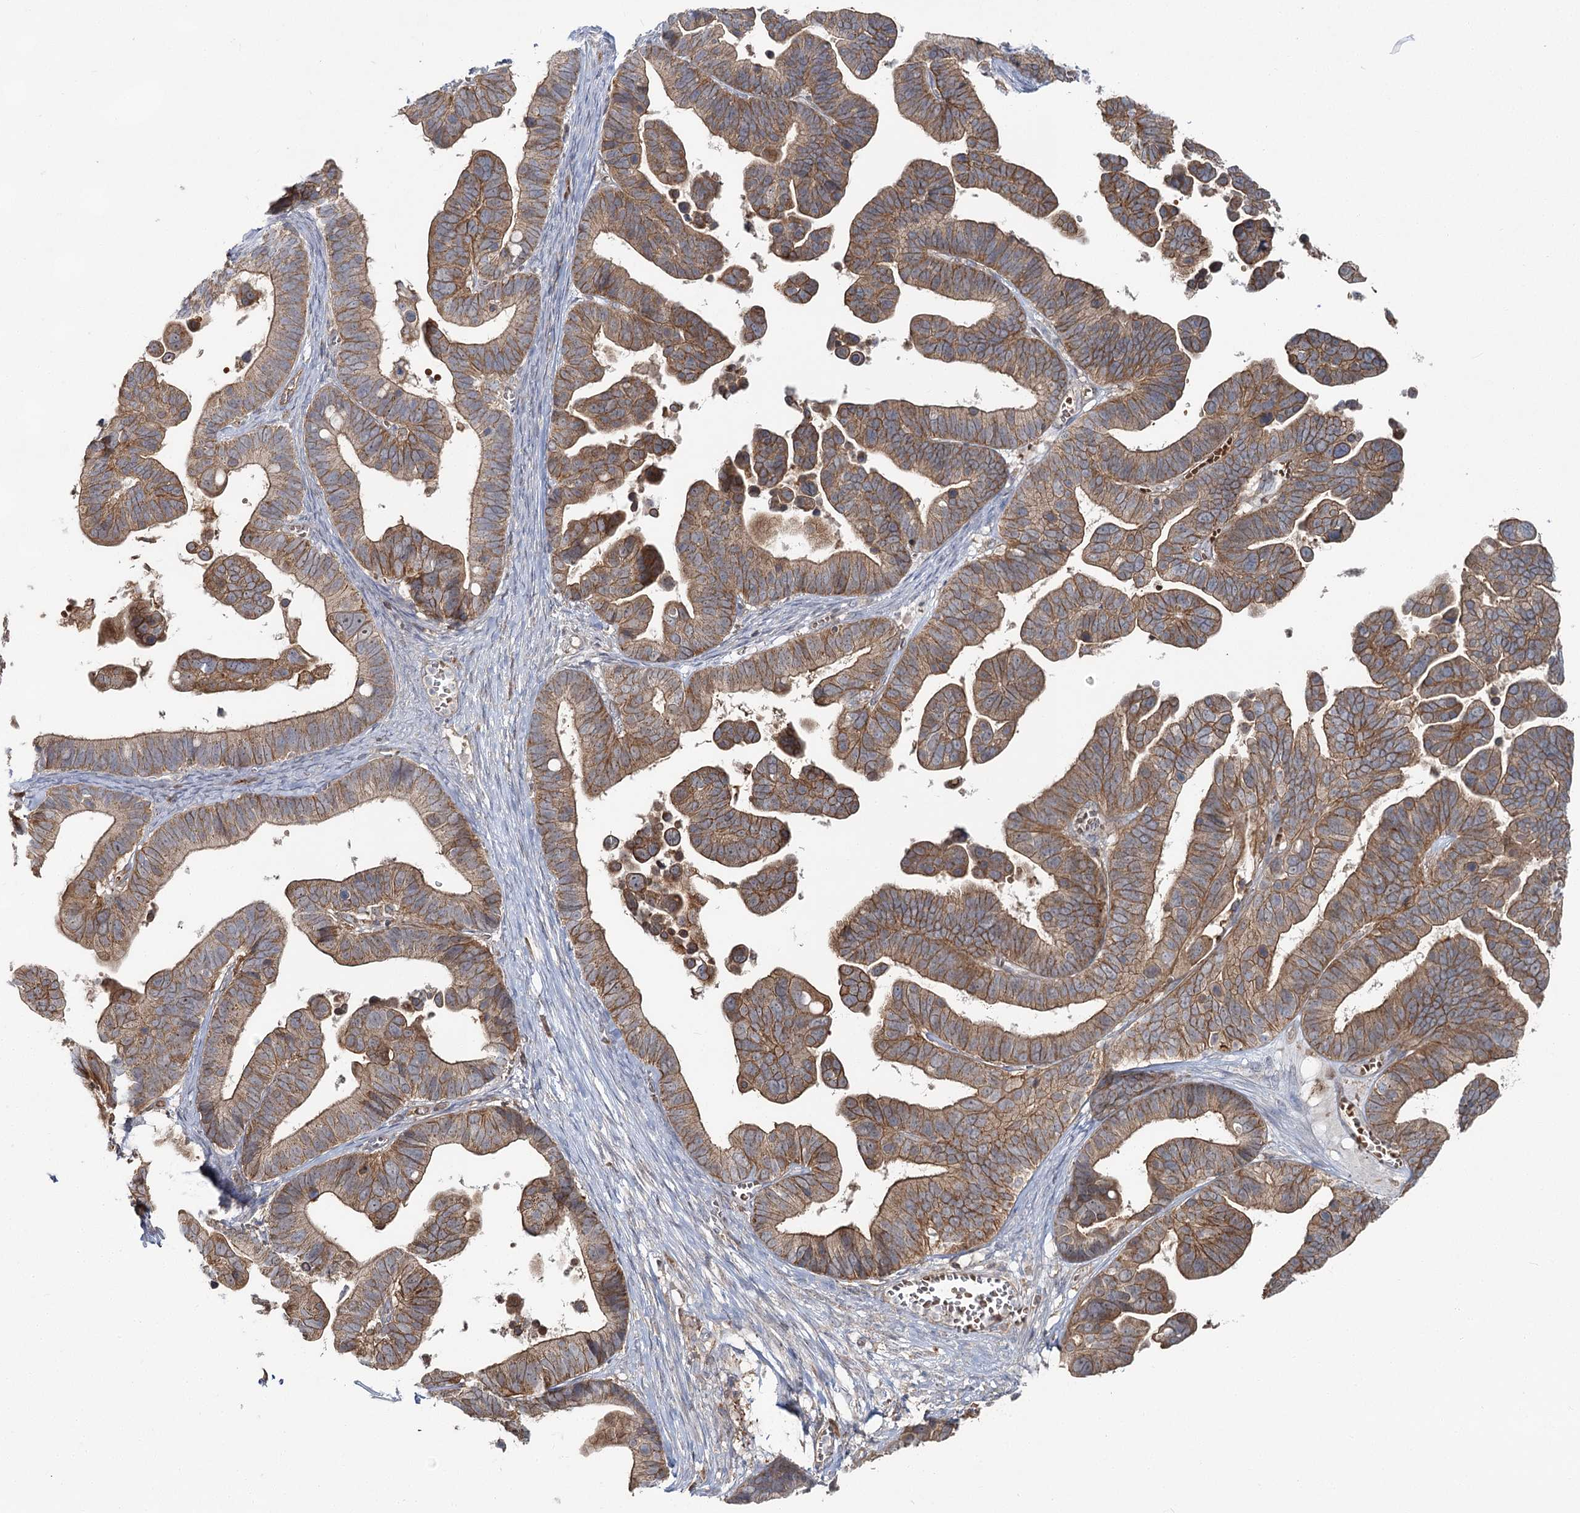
{"staining": {"intensity": "moderate", "quantity": ">75%", "location": "cytoplasmic/membranous"}, "tissue": "ovarian cancer", "cell_type": "Tumor cells", "image_type": "cancer", "snomed": [{"axis": "morphology", "description": "Cystadenocarcinoma, serous, NOS"}, {"axis": "topography", "description": "Ovary"}], "caption": "A high-resolution image shows immunohistochemistry staining of ovarian serous cystadenocarcinoma, which demonstrates moderate cytoplasmic/membranous expression in approximately >75% of tumor cells. (DAB IHC, brown staining for protein, blue staining for nuclei).", "gene": "PCBD2", "patient": {"sex": "female", "age": 56}}